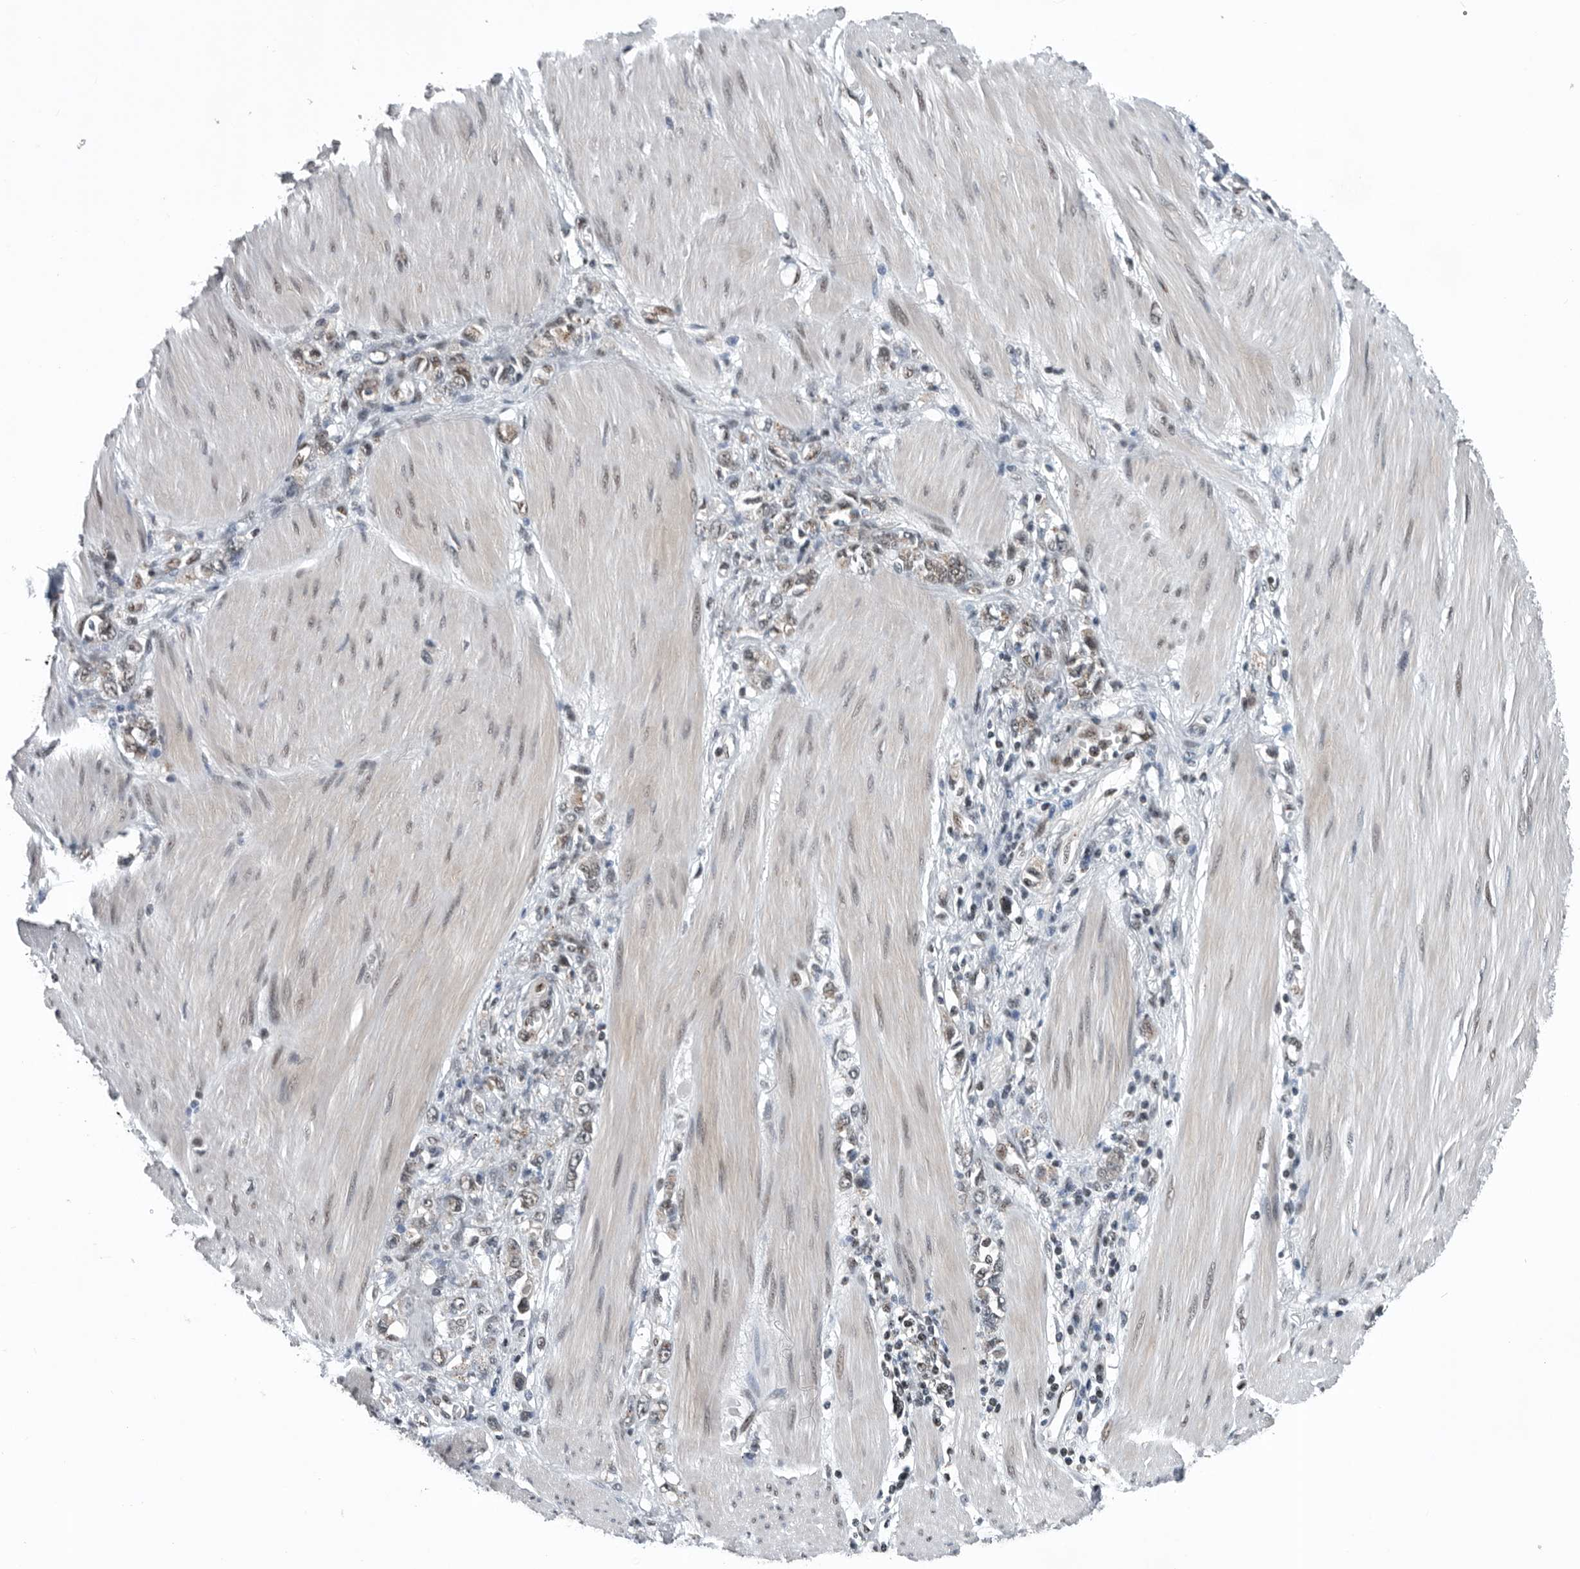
{"staining": {"intensity": "weak", "quantity": "25%-75%", "location": "nuclear"}, "tissue": "stomach cancer", "cell_type": "Tumor cells", "image_type": "cancer", "snomed": [{"axis": "morphology", "description": "Adenocarcinoma, NOS"}, {"axis": "topography", "description": "Stomach"}], "caption": "Tumor cells display low levels of weak nuclear positivity in about 25%-75% of cells in human stomach cancer (adenocarcinoma).", "gene": "SENP7", "patient": {"sex": "female", "age": 76}}